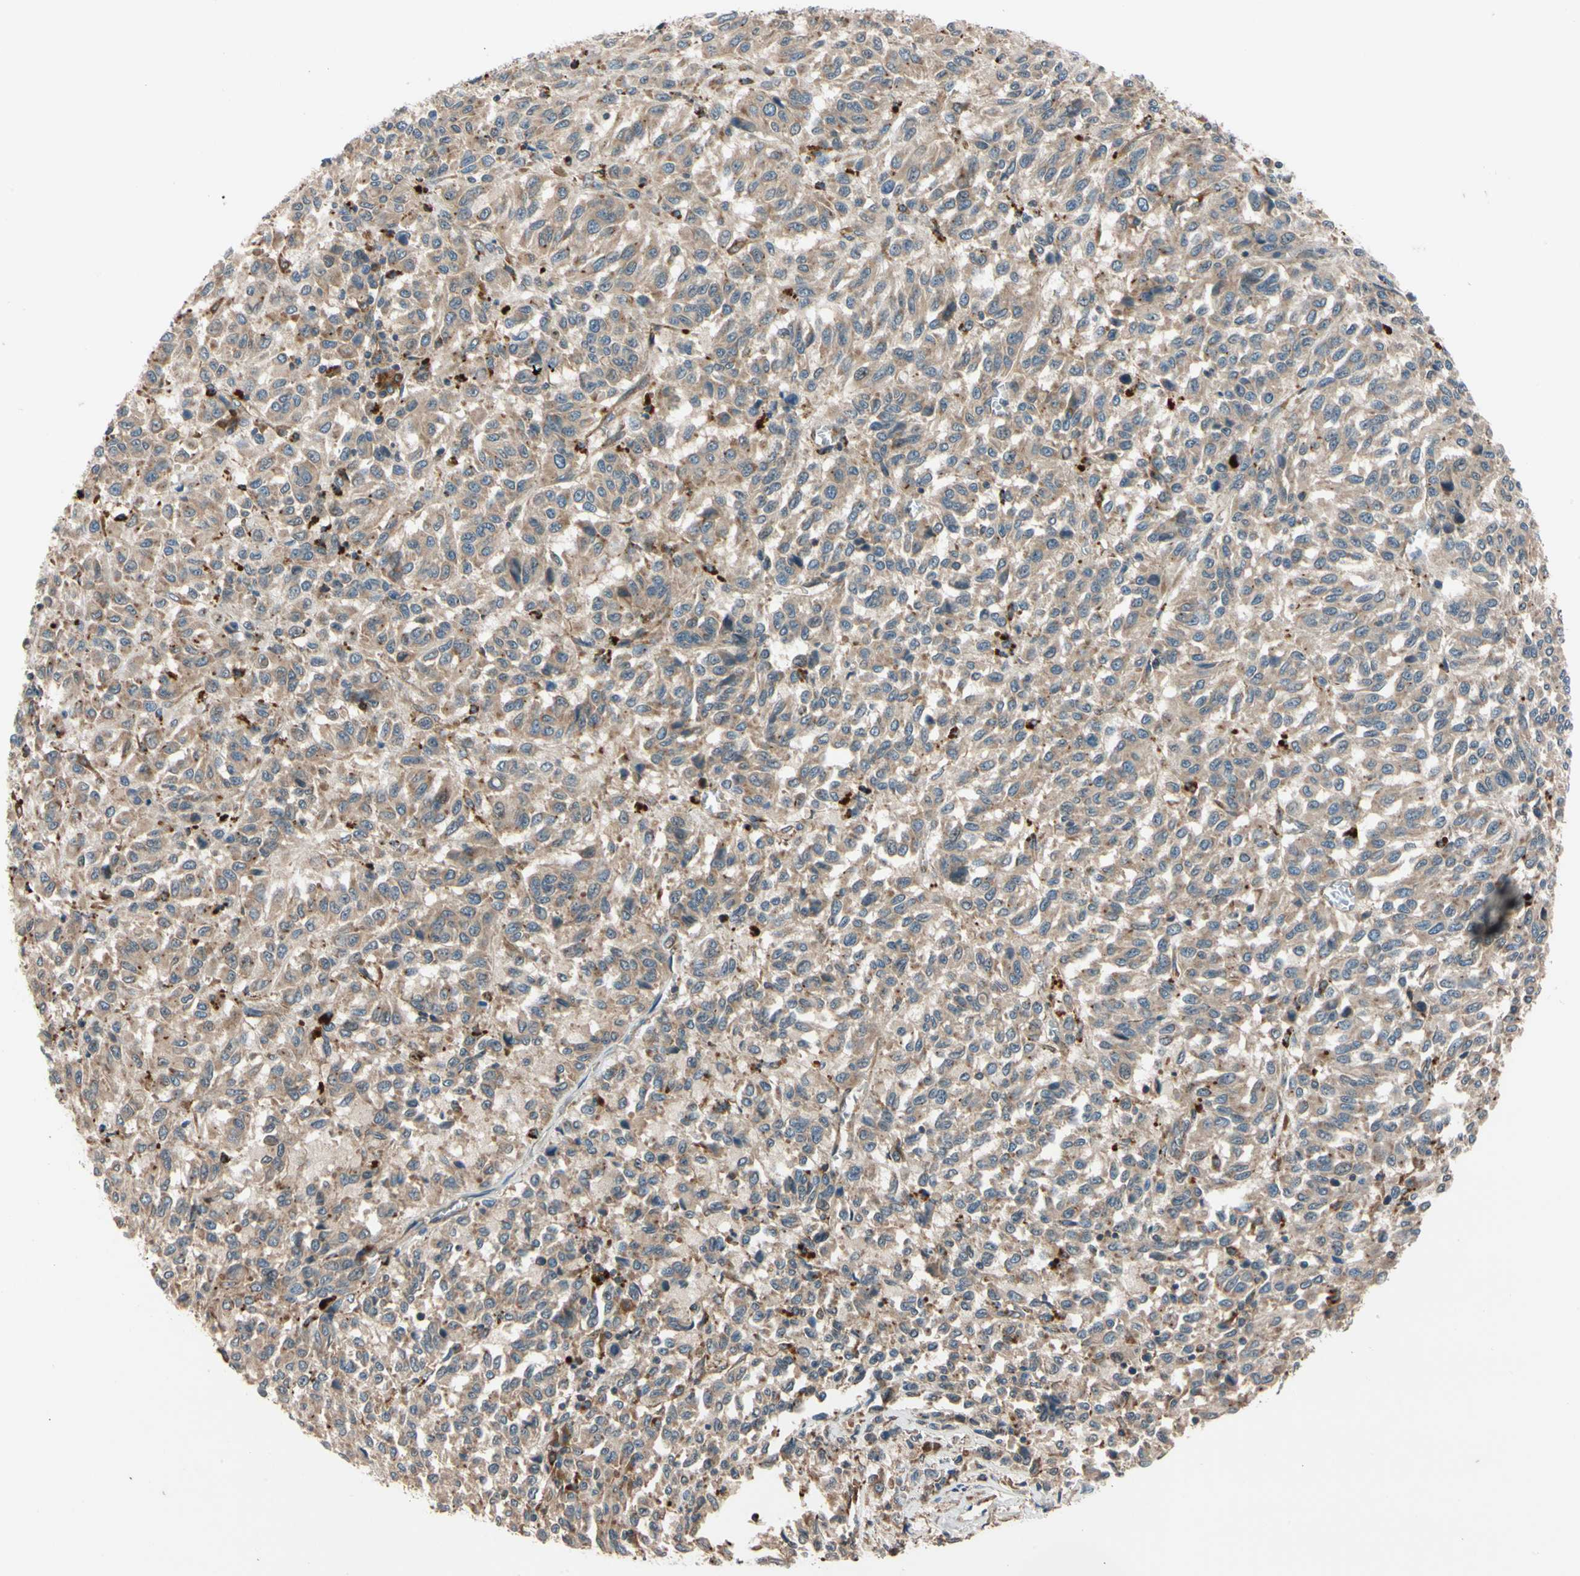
{"staining": {"intensity": "moderate", "quantity": ">75%", "location": "cytoplasmic/membranous"}, "tissue": "melanoma", "cell_type": "Tumor cells", "image_type": "cancer", "snomed": [{"axis": "morphology", "description": "Malignant melanoma, Metastatic site"}, {"axis": "topography", "description": "Lung"}], "caption": "A brown stain shows moderate cytoplasmic/membranous expression of a protein in human malignant melanoma (metastatic site) tumor cells.", "gene": "PHYH", "patient": {"sex": "male", "age": 64}}